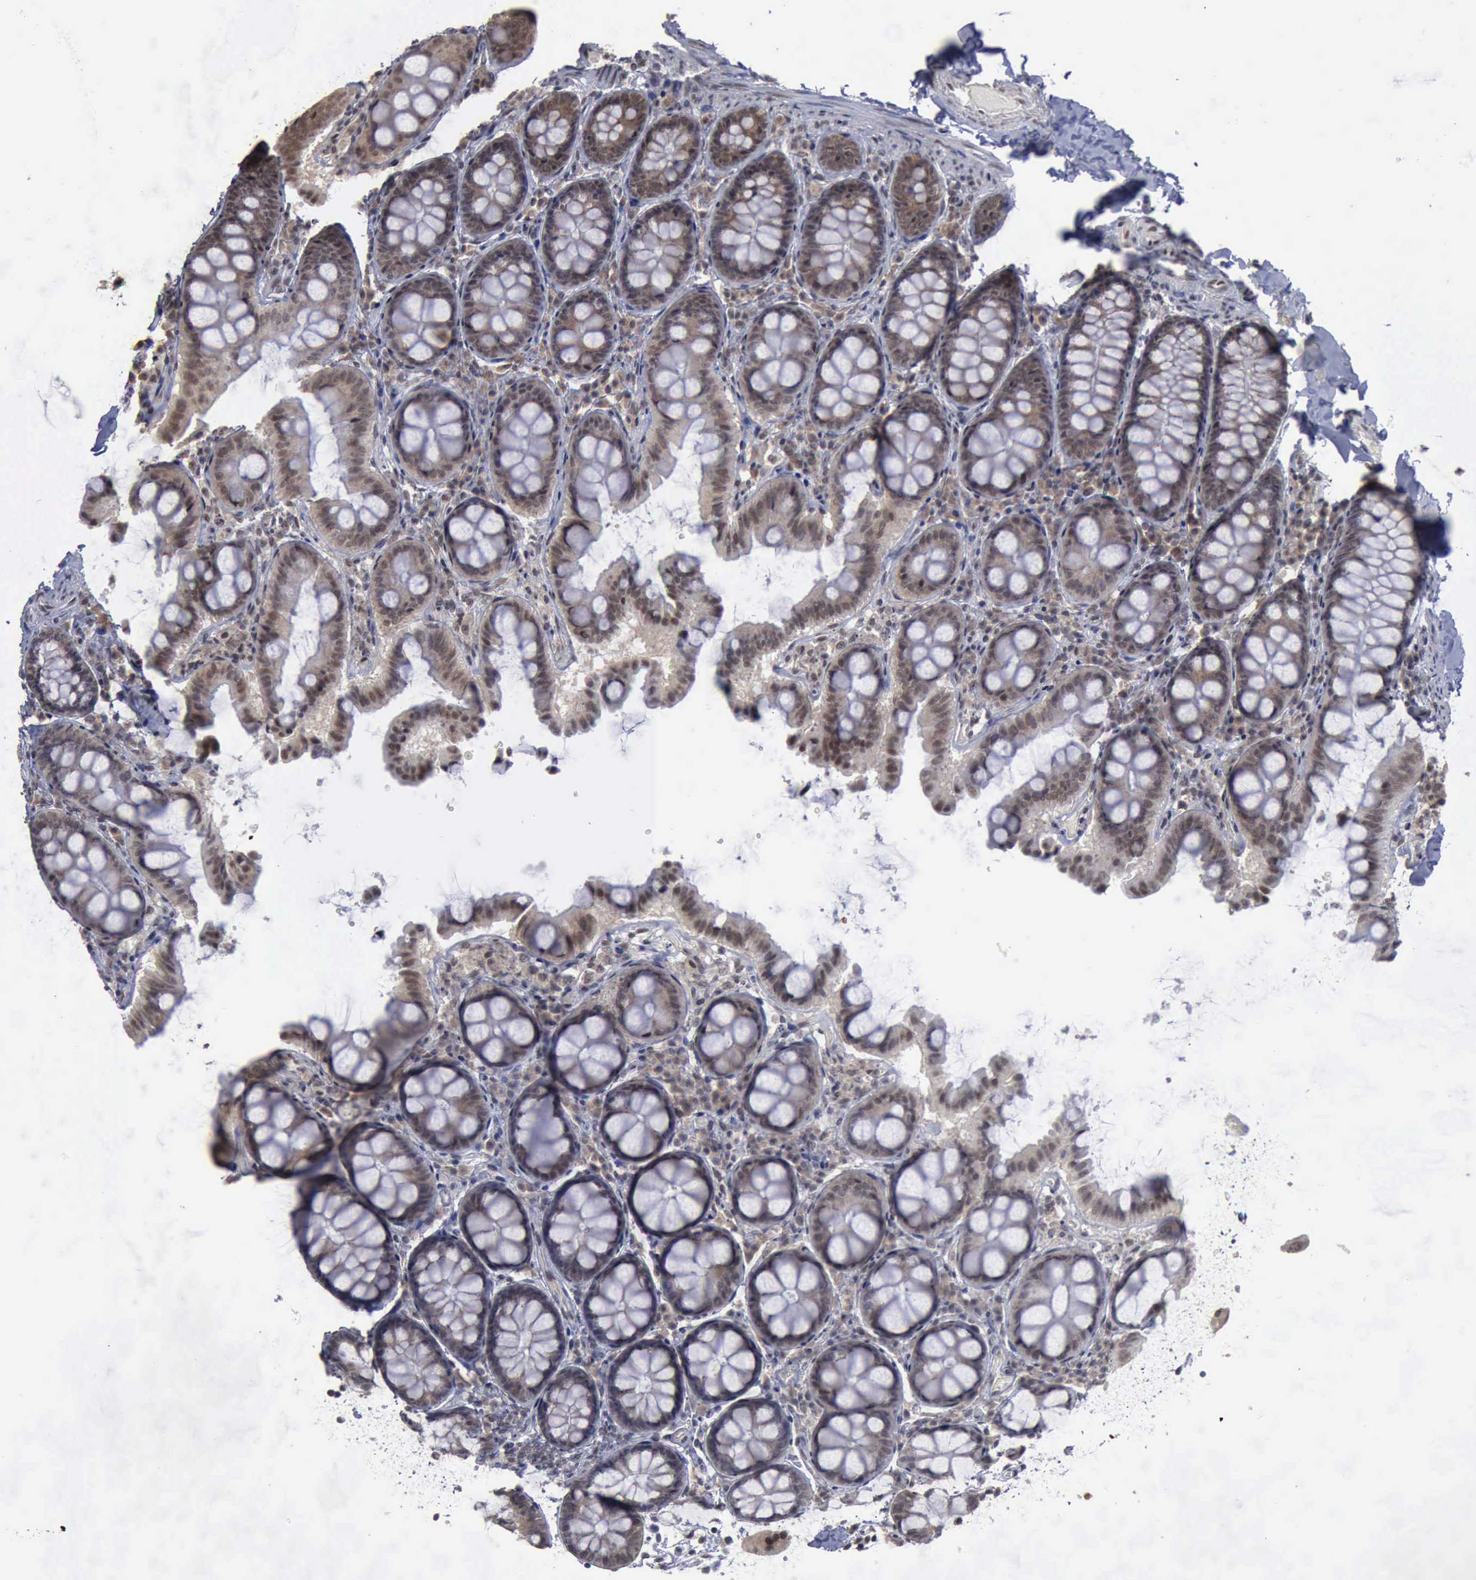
{"staining": {"intensity": "weak", "quantity": ">75%", "location": "nuclear"}, "tissue": "colon", "cell_type": "Endothelial cells", "image_type": "normal", "snomed": [{"axis": "morphology", "description": "Normal tissue, NOS"}, {"axis": "topography", "description": "Colon"}], "caption": "An IHC micrograph of benign tissue is shown. Protein staining in brown highlights weak nuclear positivity in colon within endothelial cells. The staining was performed using DAB (3,3'-diaminobenzidine), with brown indicating positive protein expression. Nuclei are stained blue with hematoxylin.", "gene": "RTCB", "patient": {"sex": "female", "age": 61}}